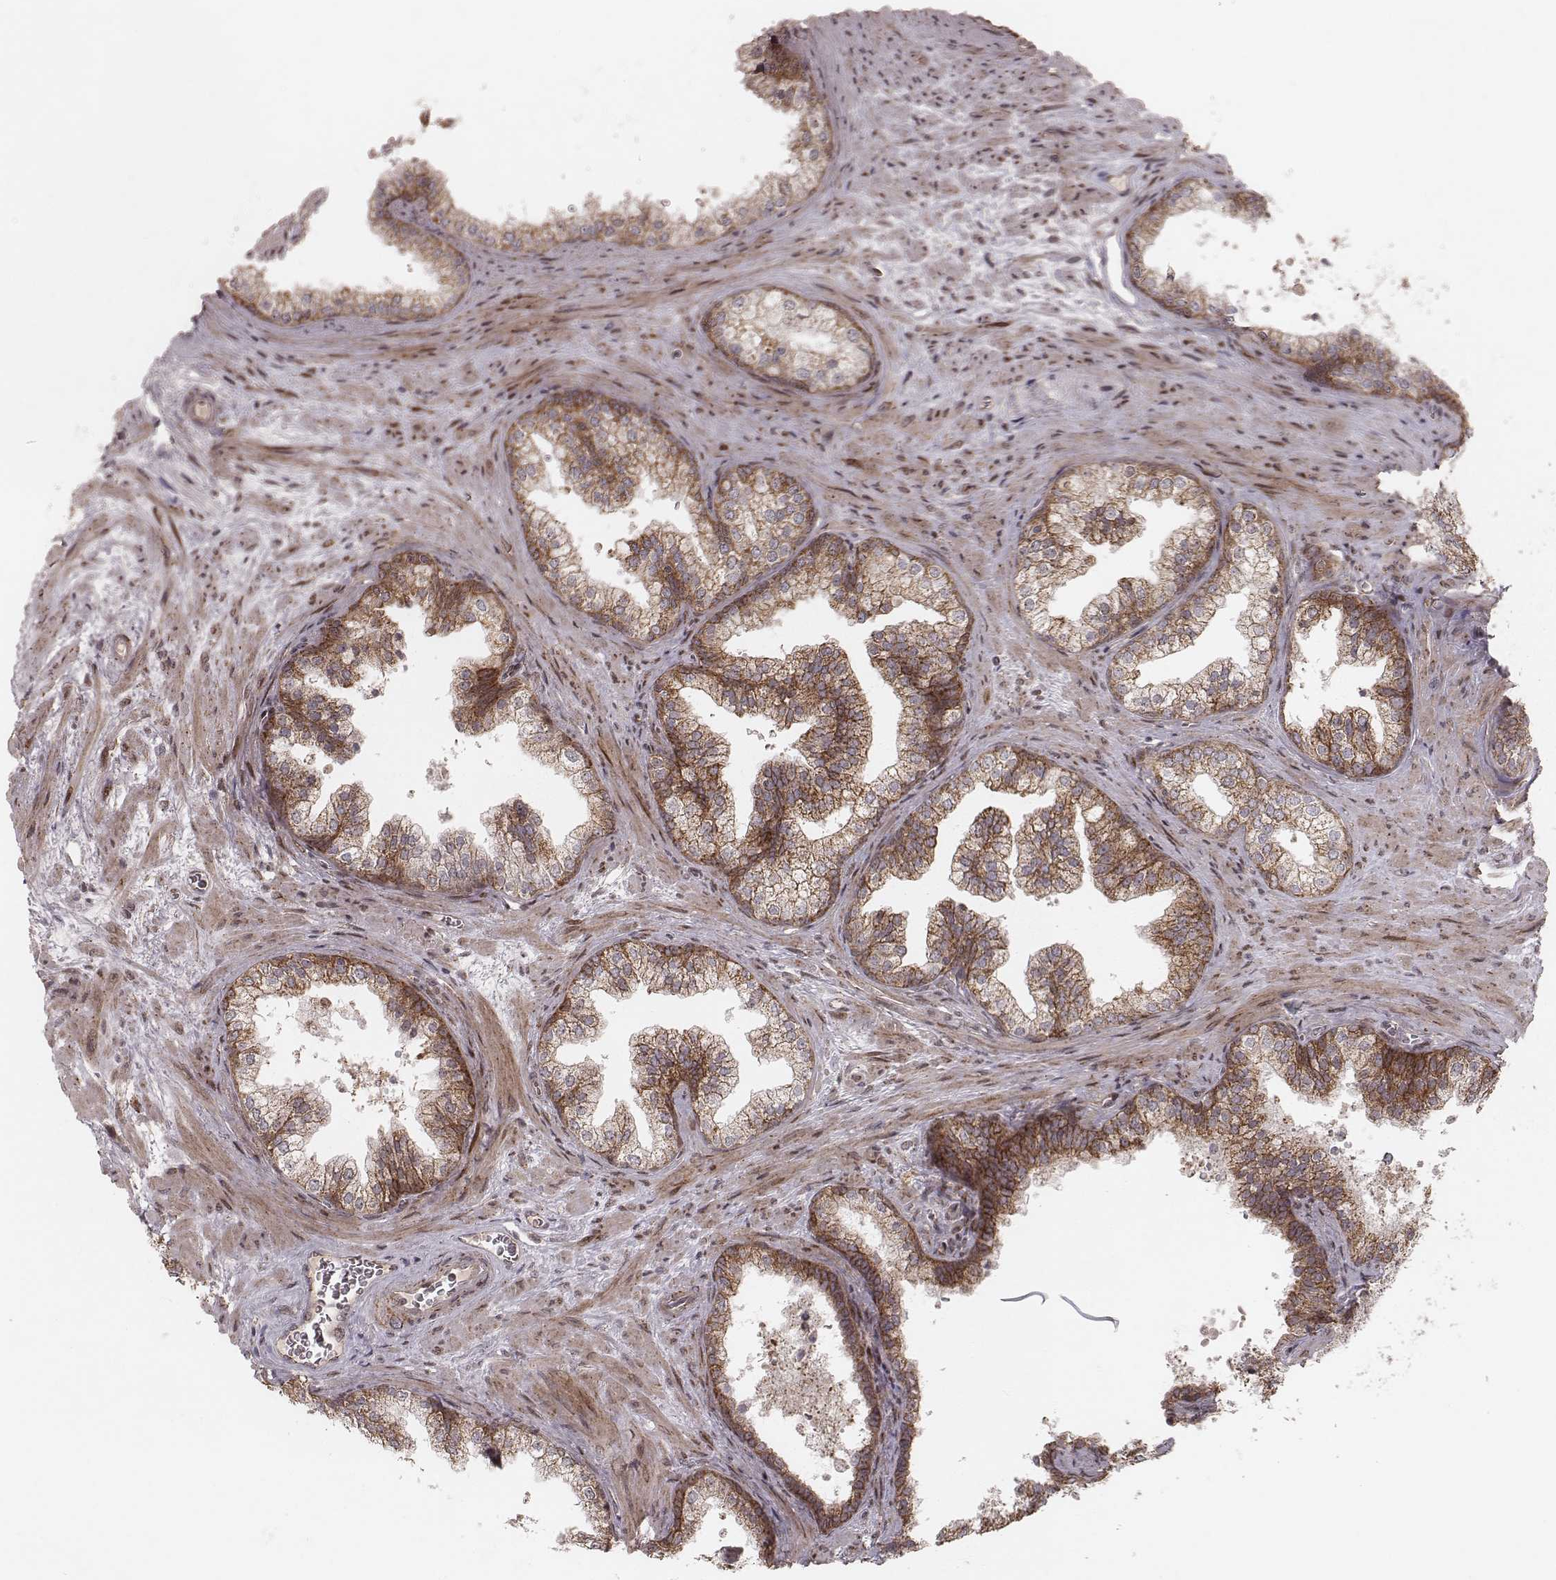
{"staining": {"intensity": "moderate", "quantity": ">75%", "location": "cytoplasmic/membranous"}, "tissue": "prostate", "cell_type": "Glandular cells", "image_type": "normal", "snomed": [{"axis": "morphology", "description": "Normal tissue, NOS"}, {"axis": "topography", "description": "Prostate"}], "caption": "An IHC histopathology image of normal tissue is shown. Protein staining in brown shows moderate cytoplasmic/membranous positivity in prostate within glandular cells. Nuclei are stained in blue.", "gene": "NDUFA7", "patient": {"sex": "male", "age": 79}}